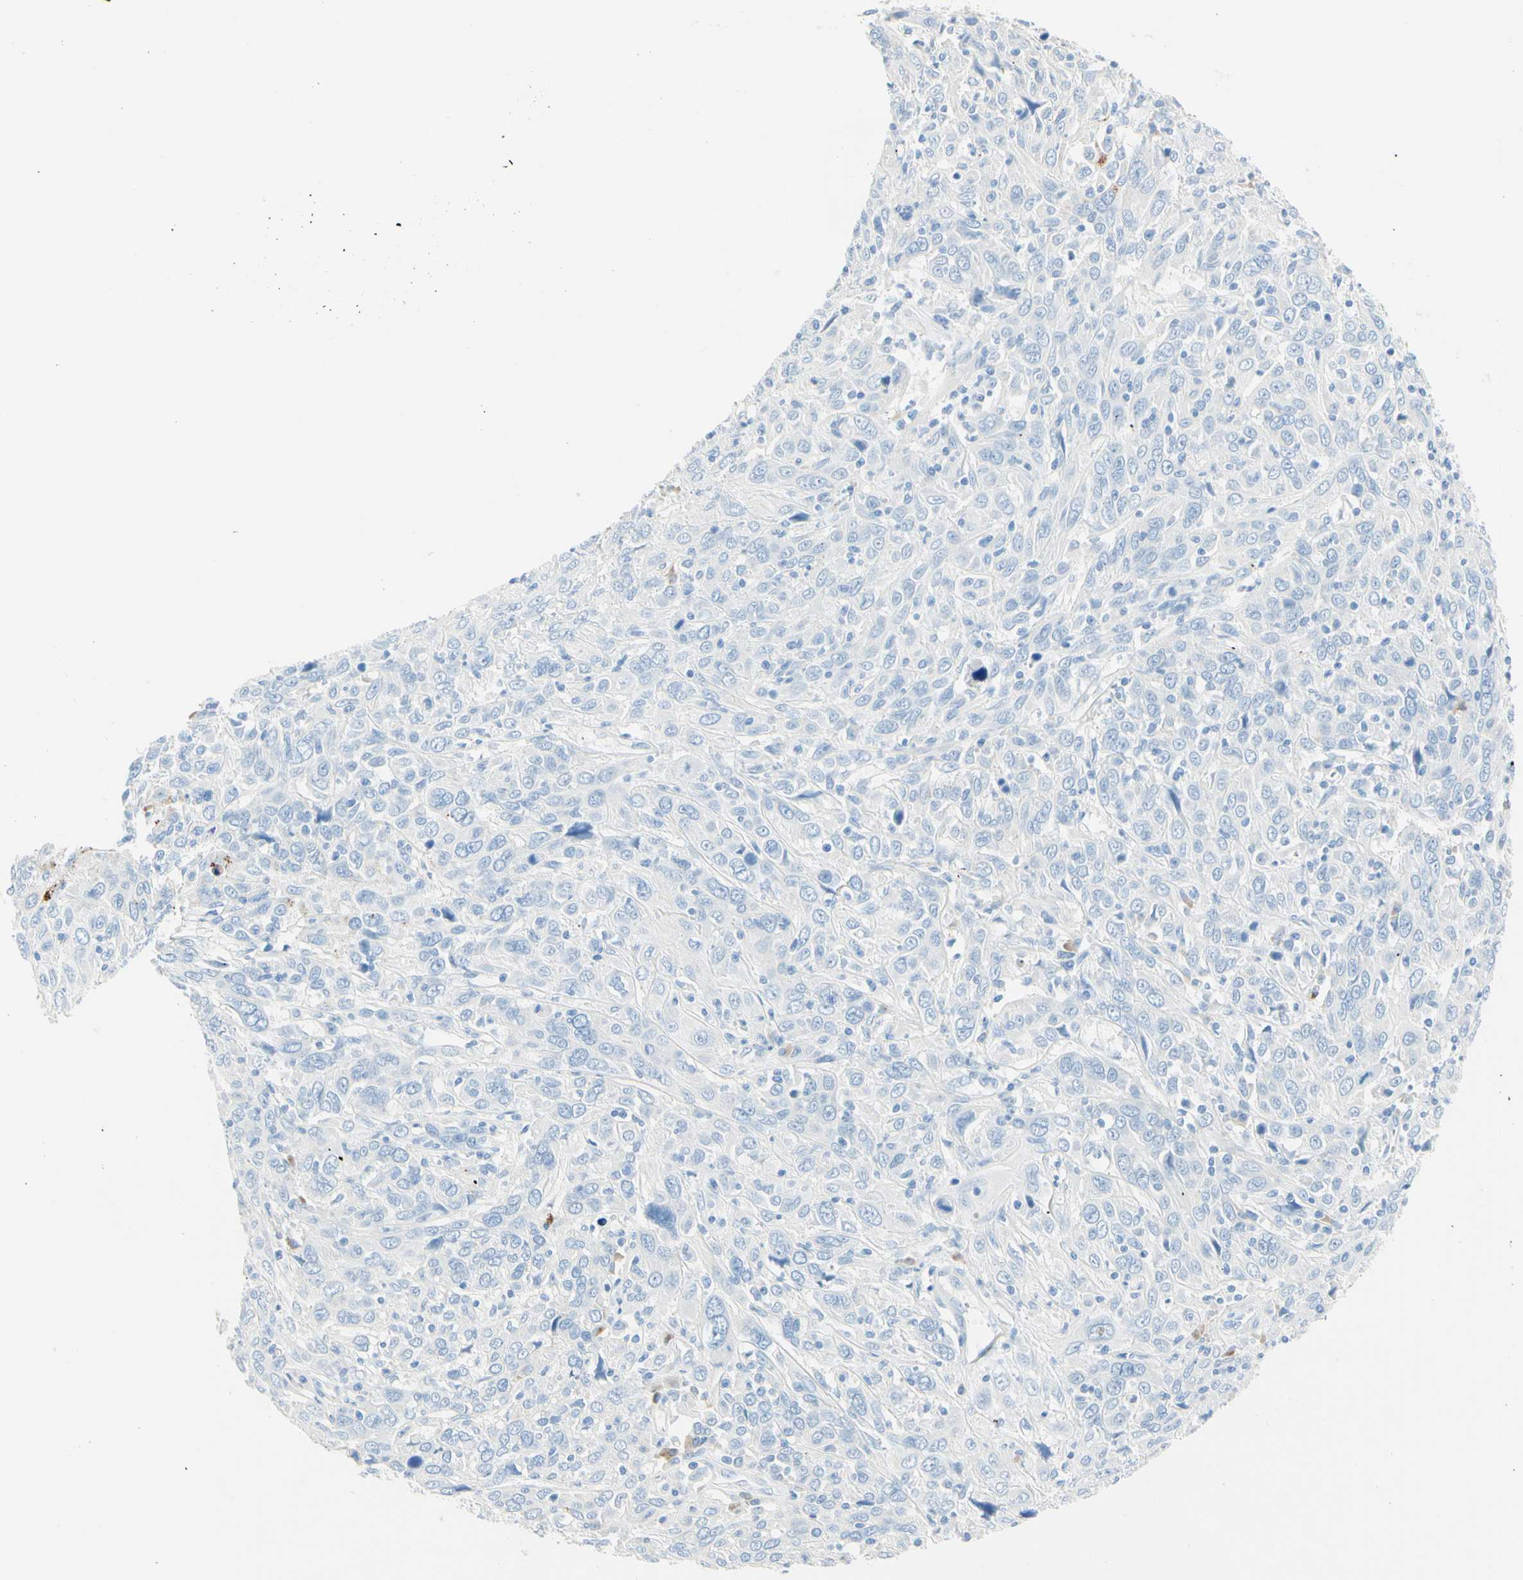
{"staining": {"intensity": "negative", "quantity": "none", "location": "none"}, "tissue": "cervical cancer", "cell_type": "Tumor cells", "image_type": "cancer", "snomed": [{"axis": "morphology", "description": "Squamous cell carcinoma, NOS"}, {"axis": "topography", "description": "Cervix"}], "caption": "Immunohistochemical staining of human cervical cancer shows no significant staining in tumor cells.", "gene": "IL6ST", "patient": {"sex": "female", "age": 46}}